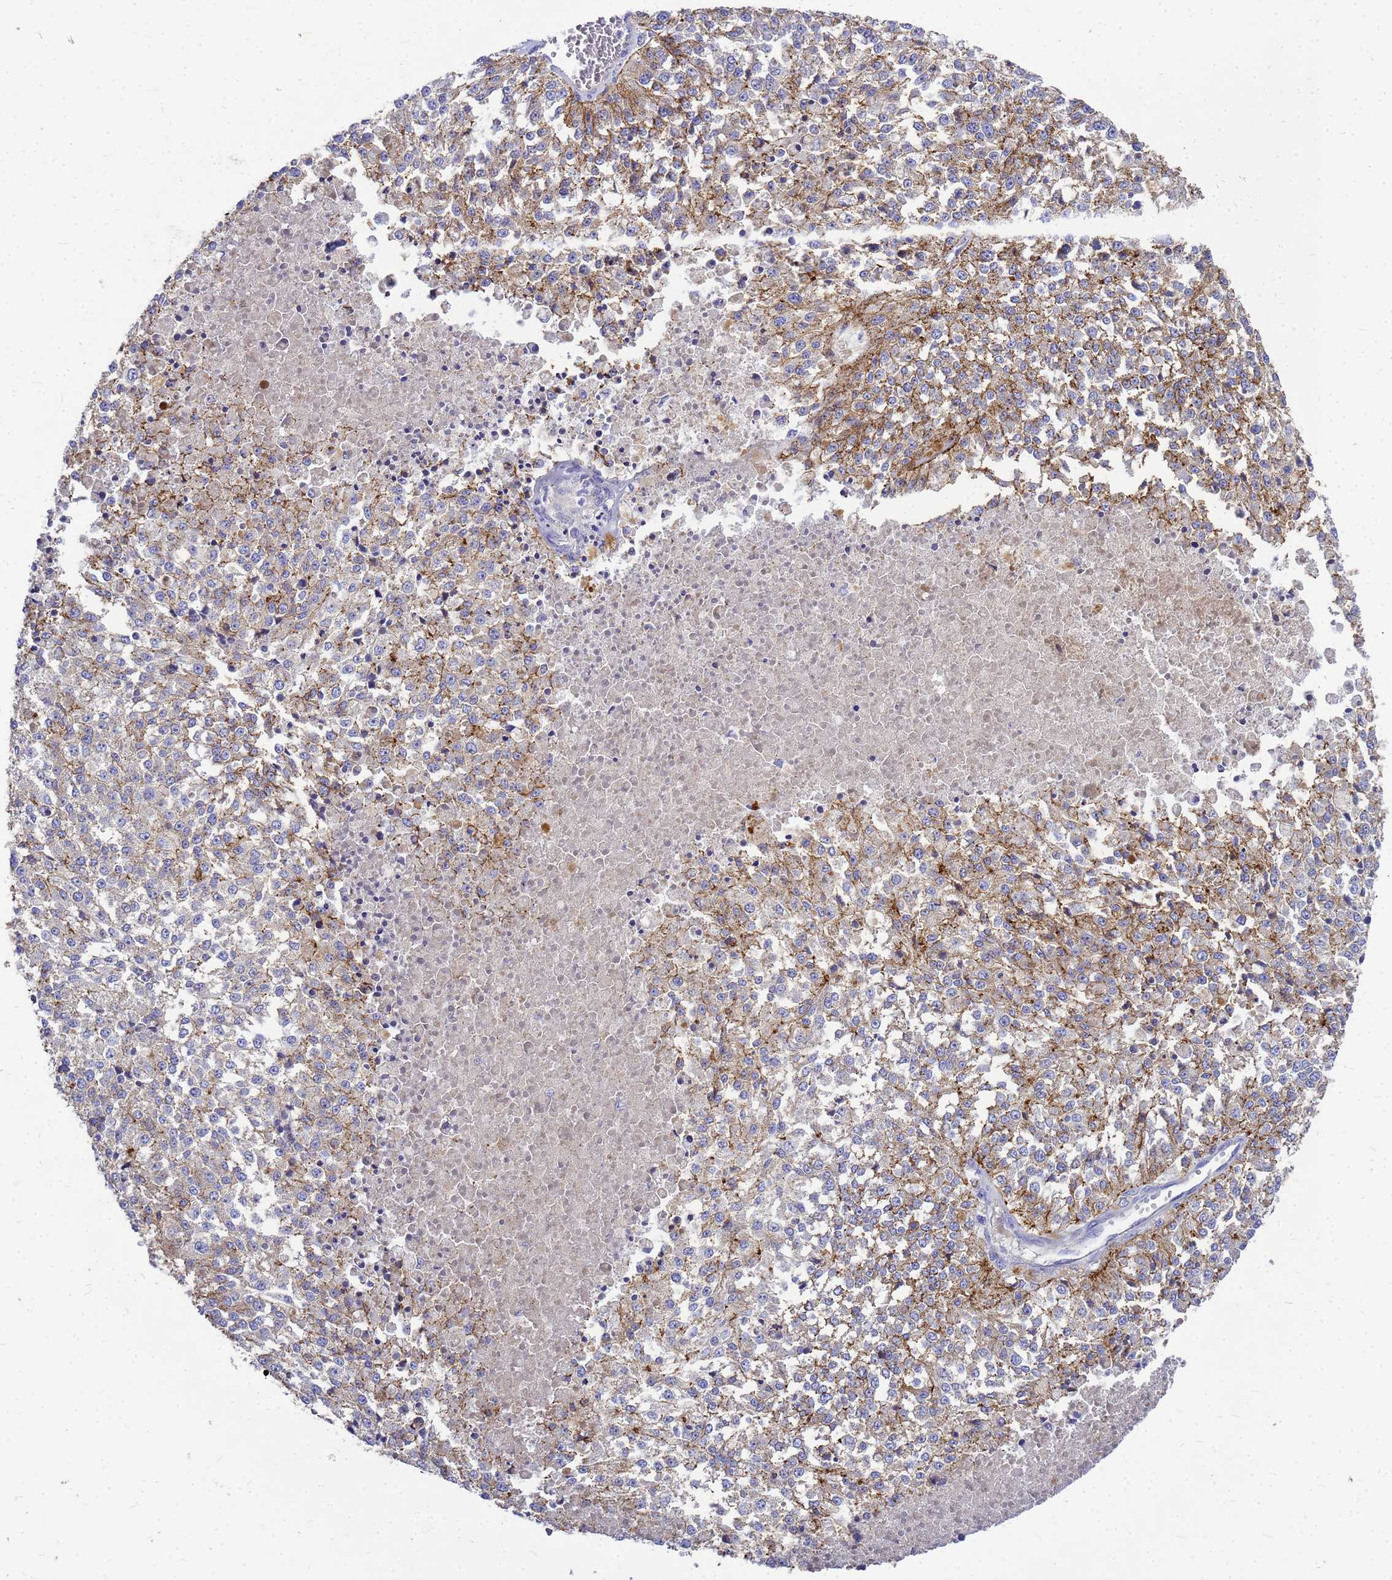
{"staining": {"intensity": "moderate", "quantity": ">75%", "location": "cytoplasmic/membranous"}, "tissue": "melanoma", "cell_type": "Tumor cells", "image_type": "cancer", "snomed": [{"axis": "morphology", "description": "Malignant melanoma, NOS"}, {"axis": "topography", "description": "Skin"}], "caption": "Malignant melanoma stained for a protein (brown) exhibits moderate cytoplasmic/membranous positive positivity in about >75% of tumor cells.", "gene": "FBXW5", "patient": {"sex": "female", "age": 64}}